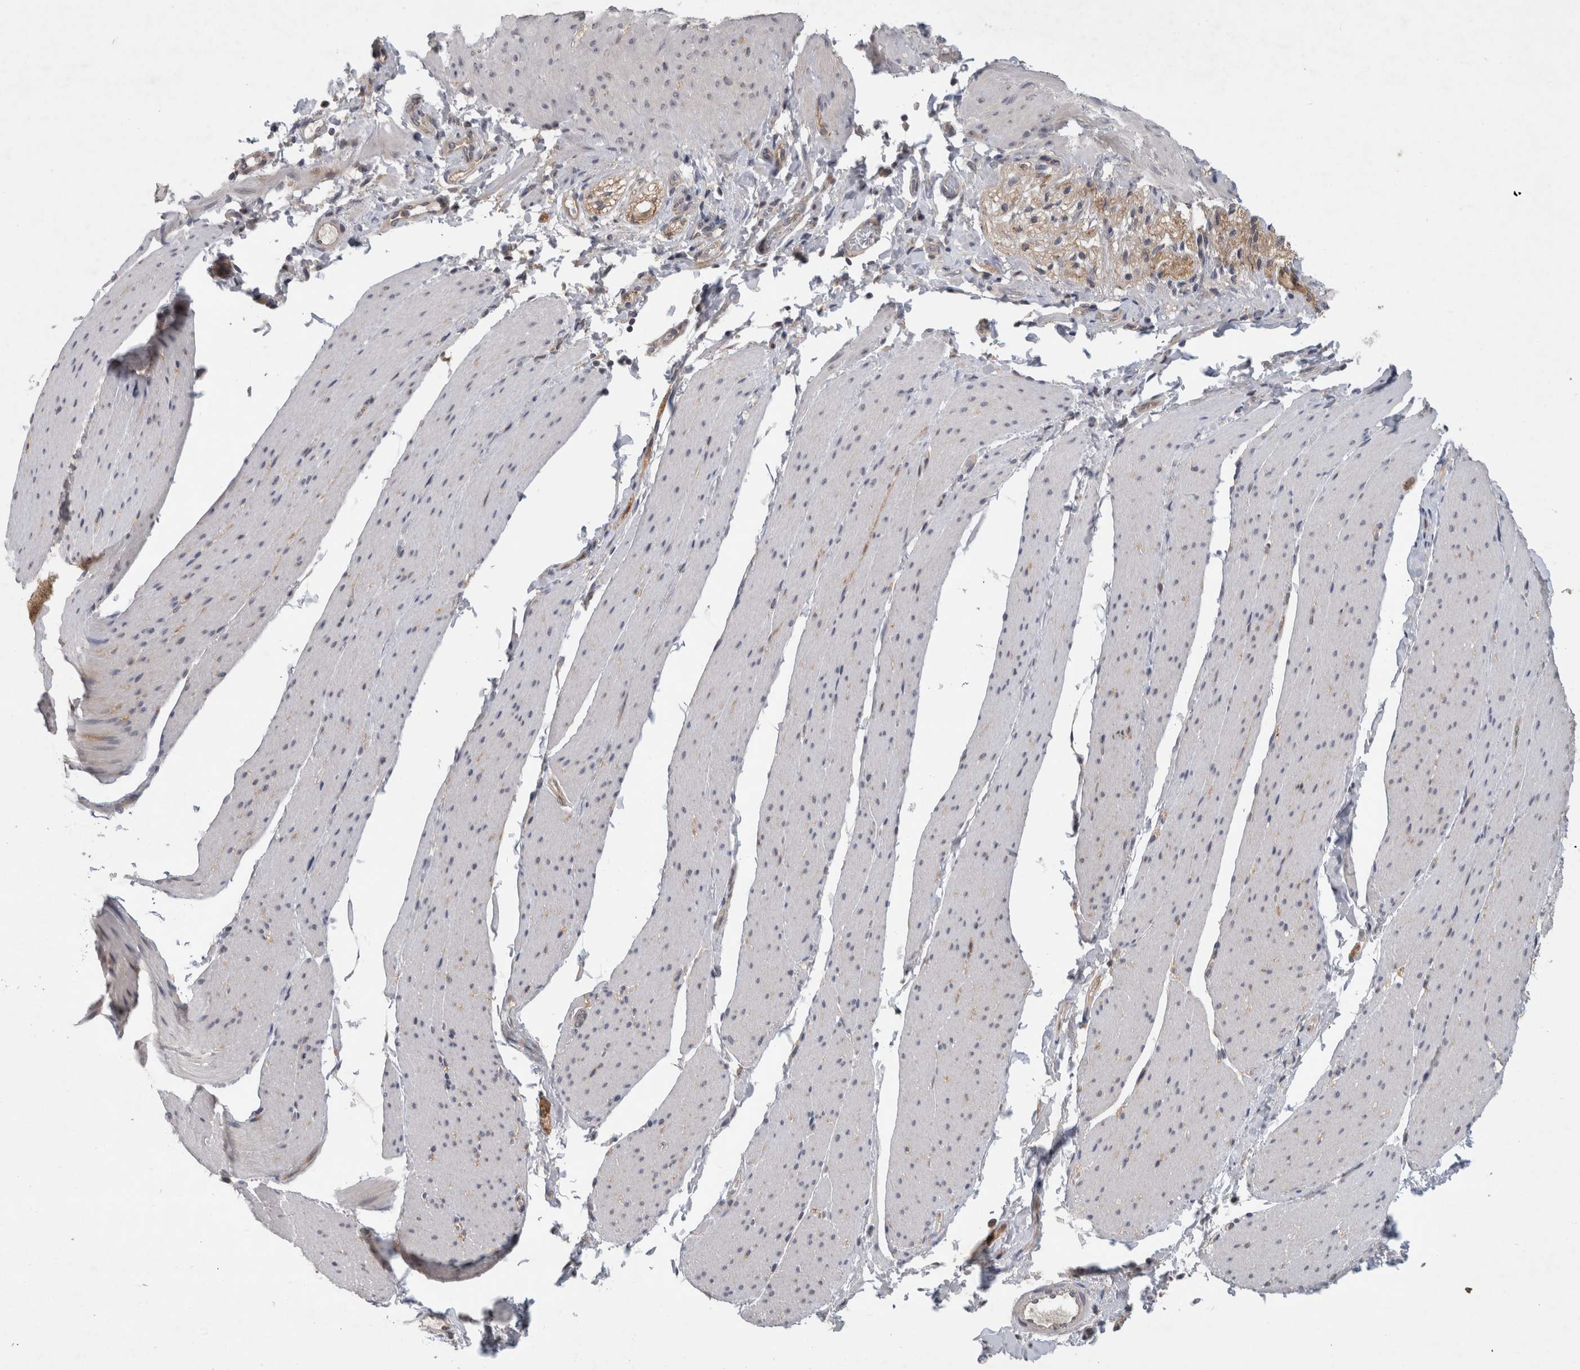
{"staining": {"intensity": "negative", "quantity": "none", "location": "none"}, "tissue": "smooth muscle", "cell_type": "Smooth muscle cells", "image_type": "normal", "snomed": [{"axis": "morphology", "description": "Normal tissue, NOS"}, {"axis": "topography", "description": "Smooth muscle"}, {"axis": "topography", "description": "Small intestine"}], "caption": "The IHC micrograph has no significant staining in smooth muscle cells of smooth muscle.", "gene": "AASDHPPT", "patient": {"sex": "female", "age": 84}}